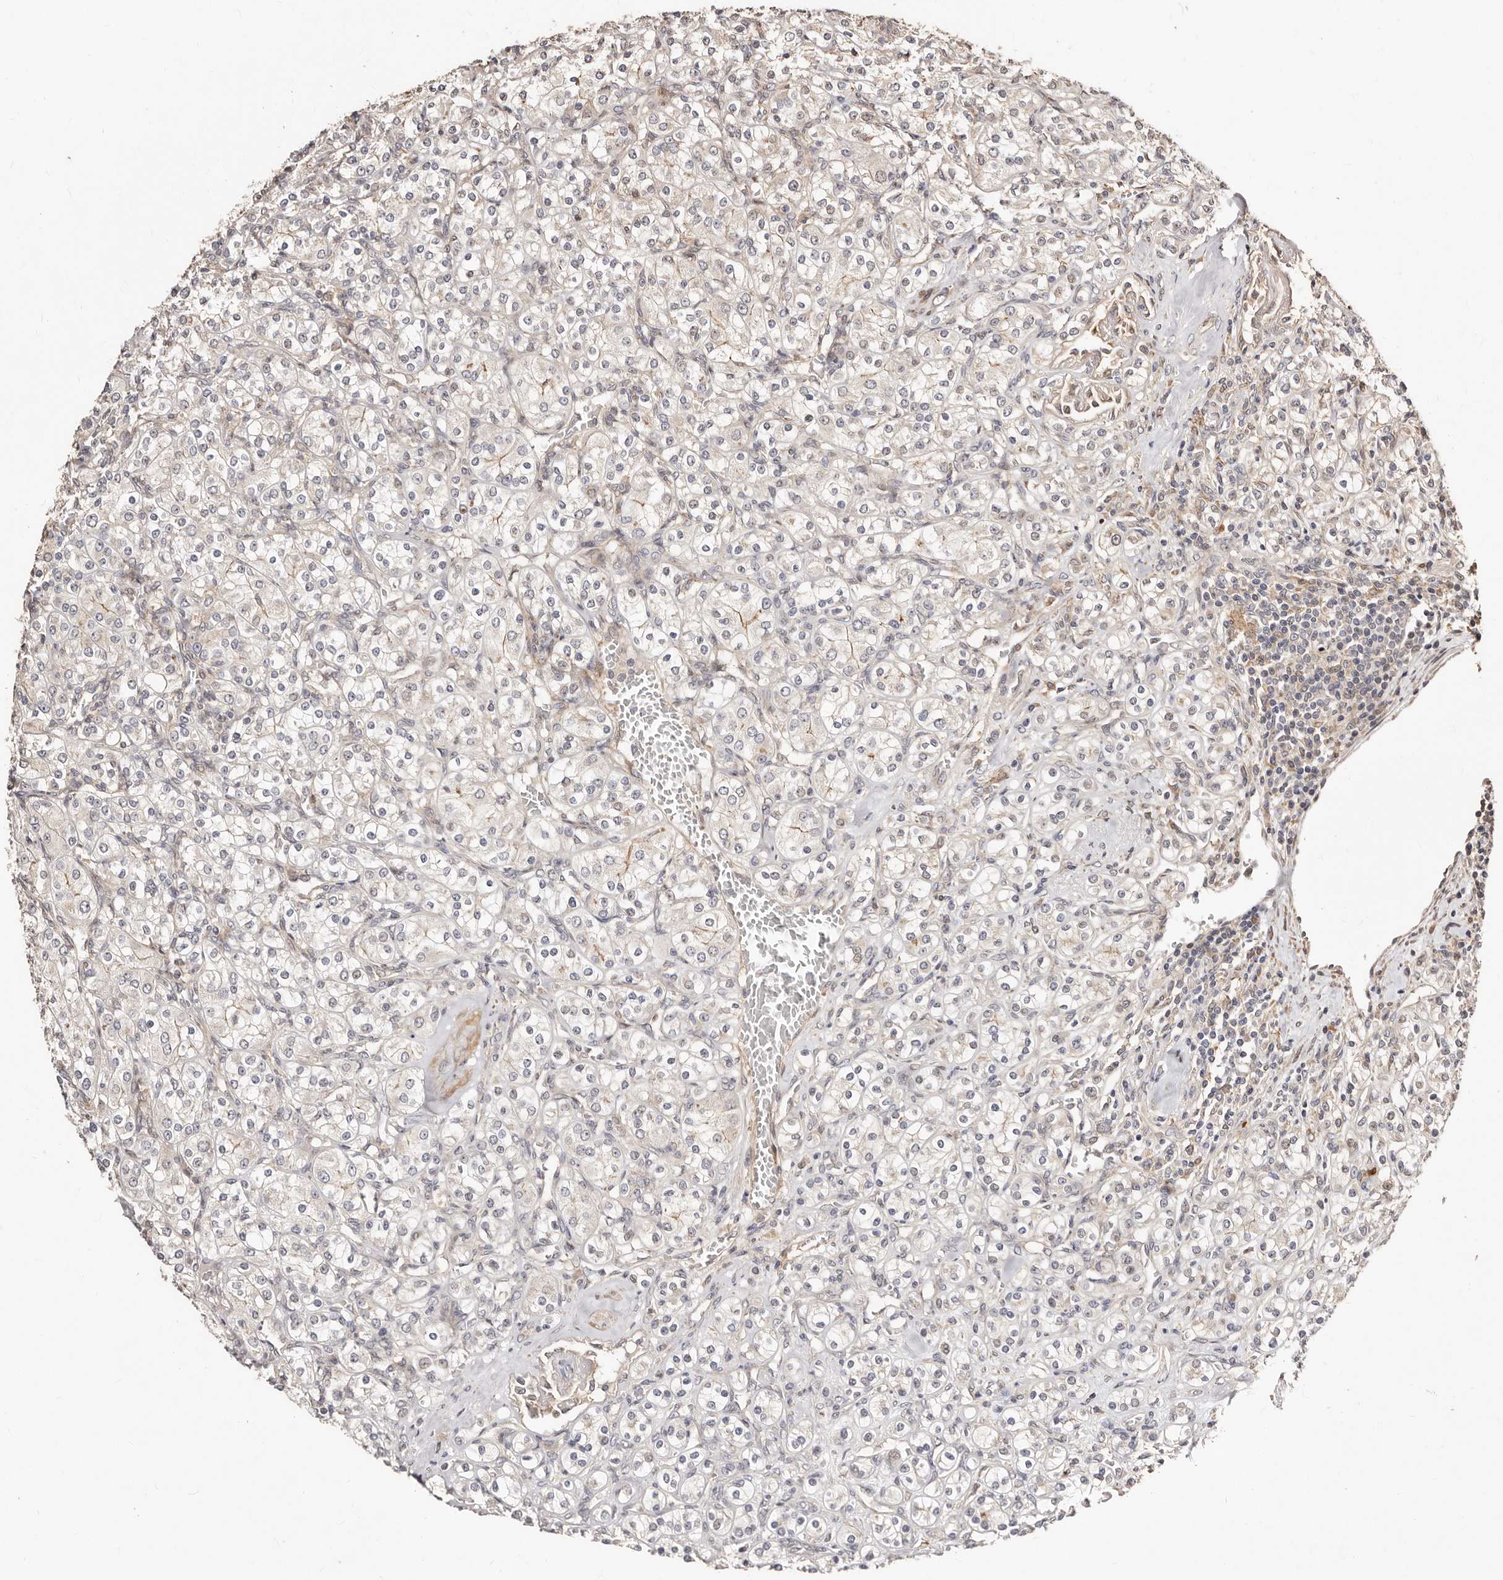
{"staining": {"intensity": "negative", "quantity": "none", "location": "none"}, "tissue": "renal cancer", "cell_type": "Tumor cells", "image_type": "cancer", "snomed": [{"axis": "morphology", "description": "Adenocarcinoma, NOS"}, {"axis": "topography", "description": "Kidney"}], "caption": "DAB (3,3'-diaminobenzidine) immunohistochemical staining of human renal cancer reveals no significant expression in tumor cells.", "gene": "APOL6", "patient": {"sex": "male", "age": 77}}